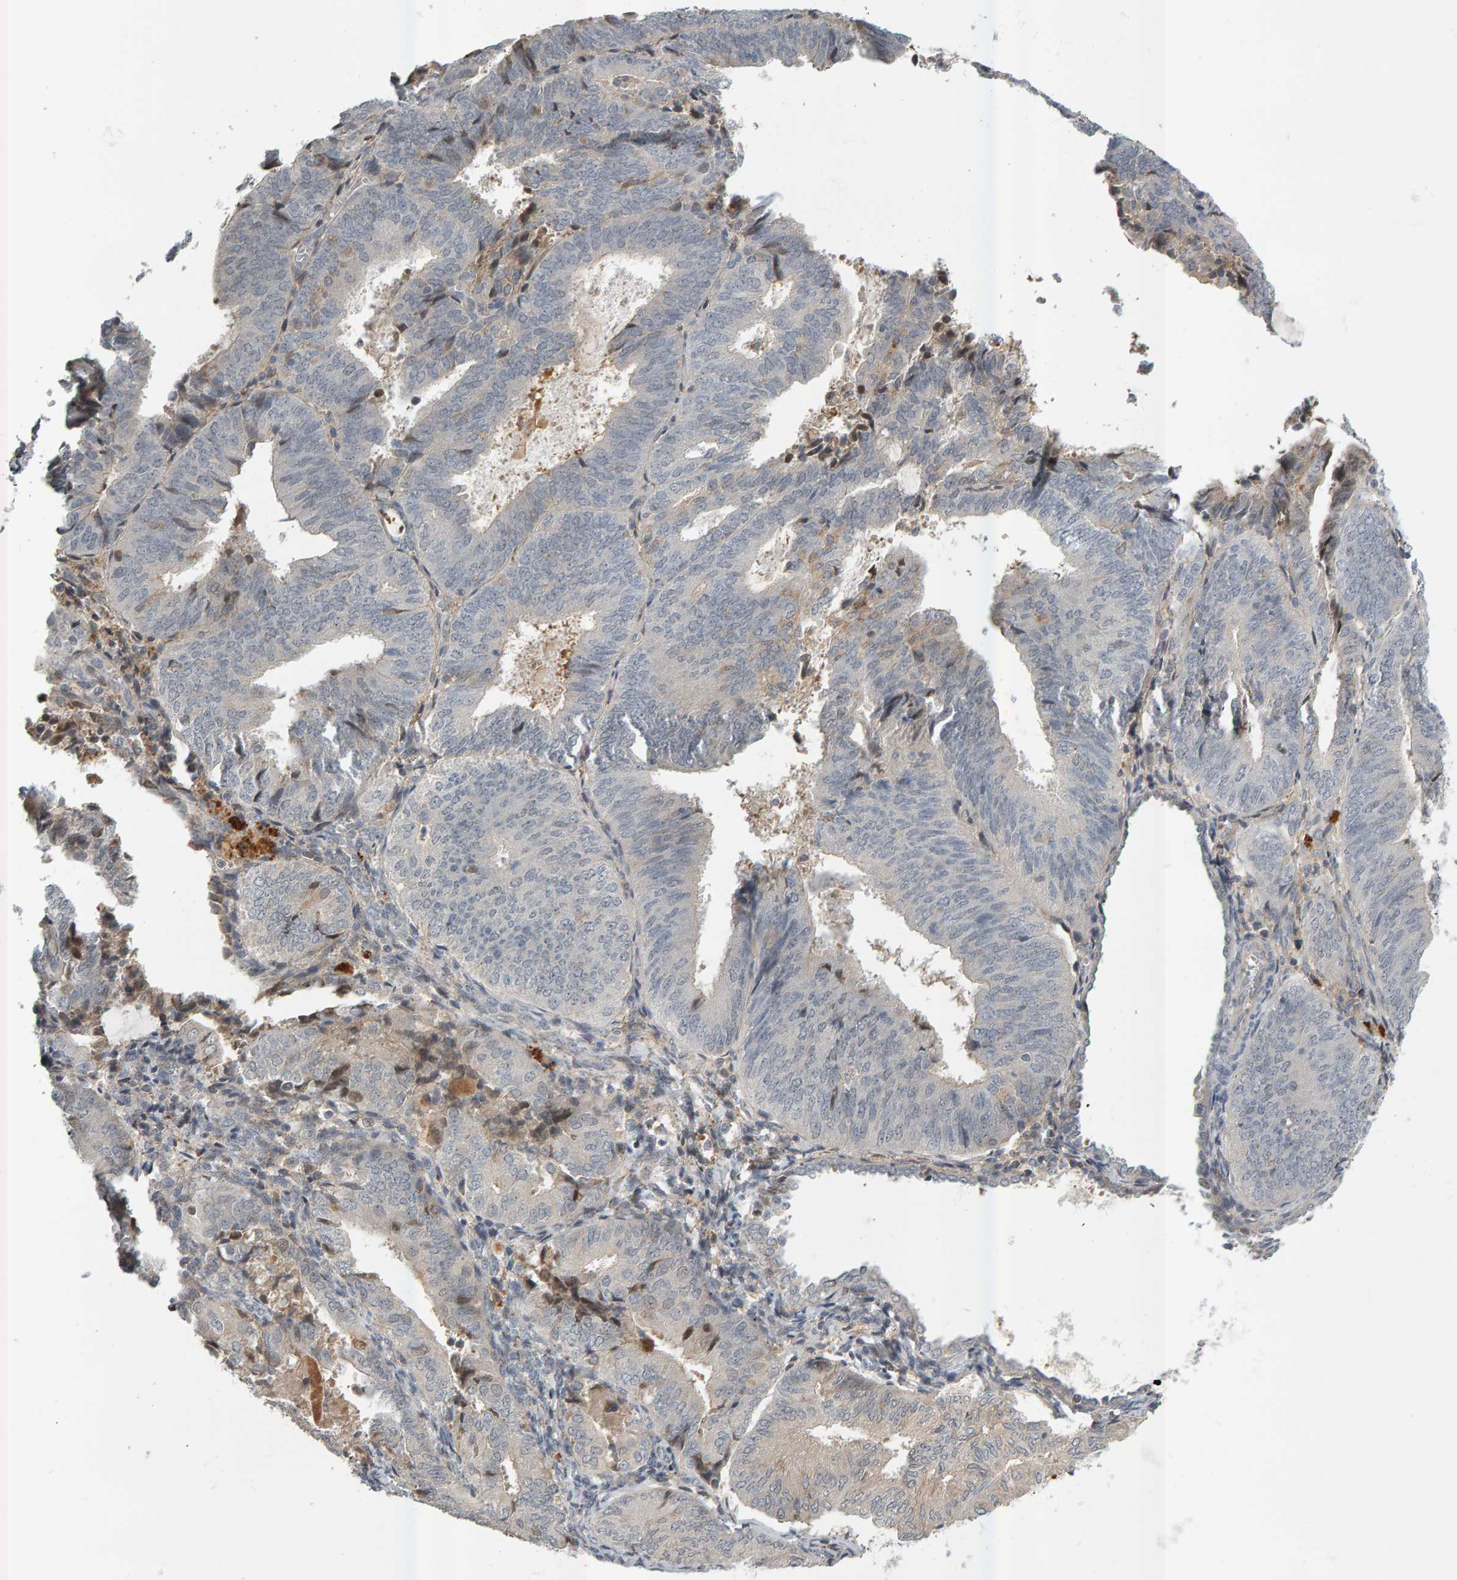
{"staining": {"intensity": "weak", "quantity": "<25%", "location": "cytoplasmic/membranous"}, "tissue": "endometrial cancer", "cell_type": "Tumor cells", "image_type": "cancer", "snomed": [{"axis": "morphology", "description": "Adenocarcinoma, NOS"}, {"axis": "topography", "description": "Endometrium"}], "caption": "Protein analysis of endometrial cancer (adenocarcinoma) demonstrates no significant positivity in tumor cells.", "gene": "ZNF160", "patient": {"sex": "female", "age": 81}}